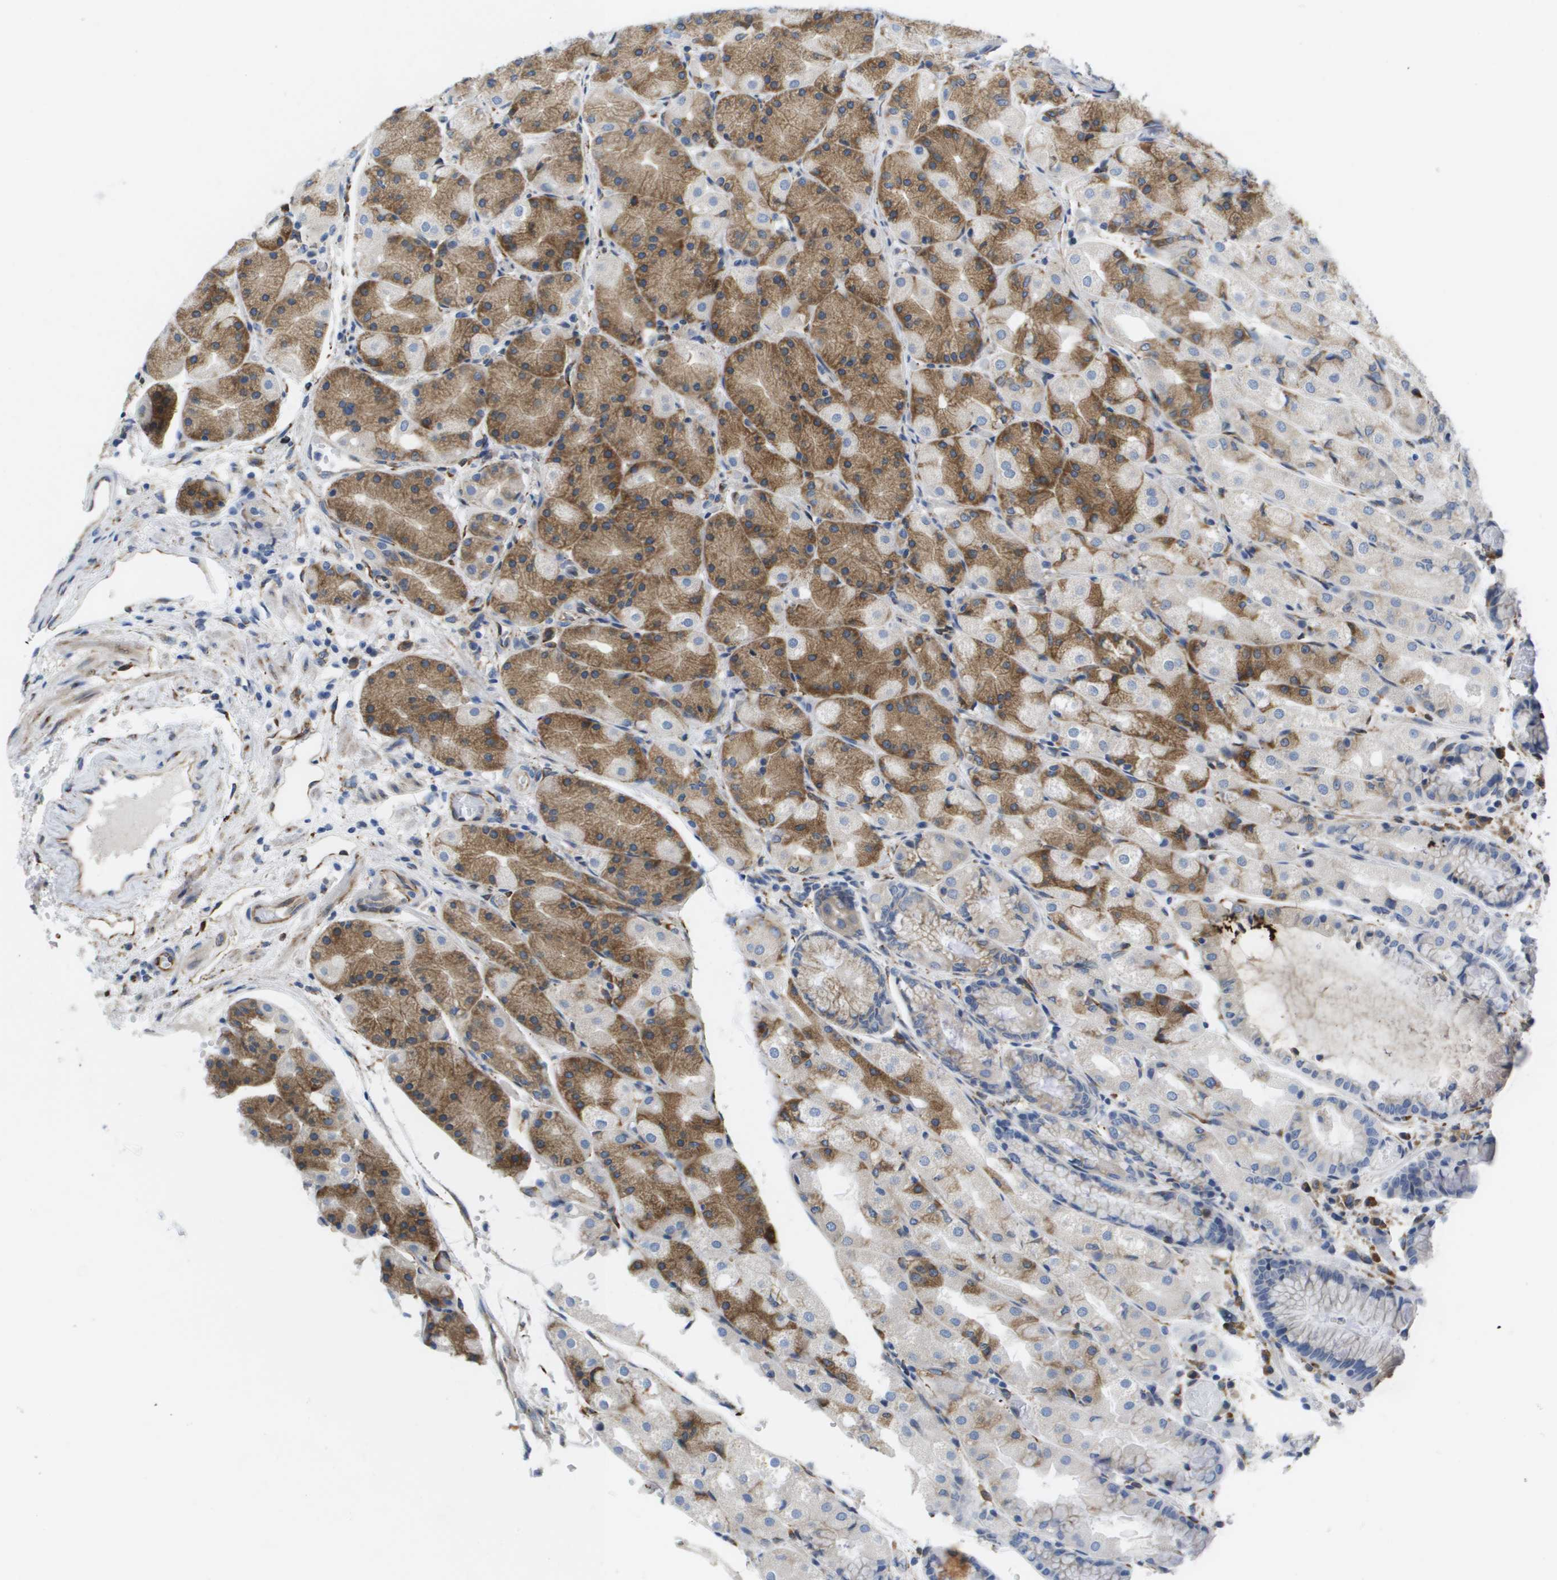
{"staining": {"intensity": "moderate", "quantity": ">75%", "location": "cytoplasmic/membranous"}, "tissue": "stomach", "cell_type": "Glandular cells", "image_type": "normal", "snomed": [{"axis": "morphology", "description": "Normal tissue, NOS"}, {"axis": "topography", "description": "Stomach, upper"}], "caption": "This is a photomicrograph of IHC staining of normal stomach, which shows moderate positivity in the cytoplasmic/membranous of glandular cells.", "gene": "ST3GAL2", "patient": {"sex": "male", "age": 72}}